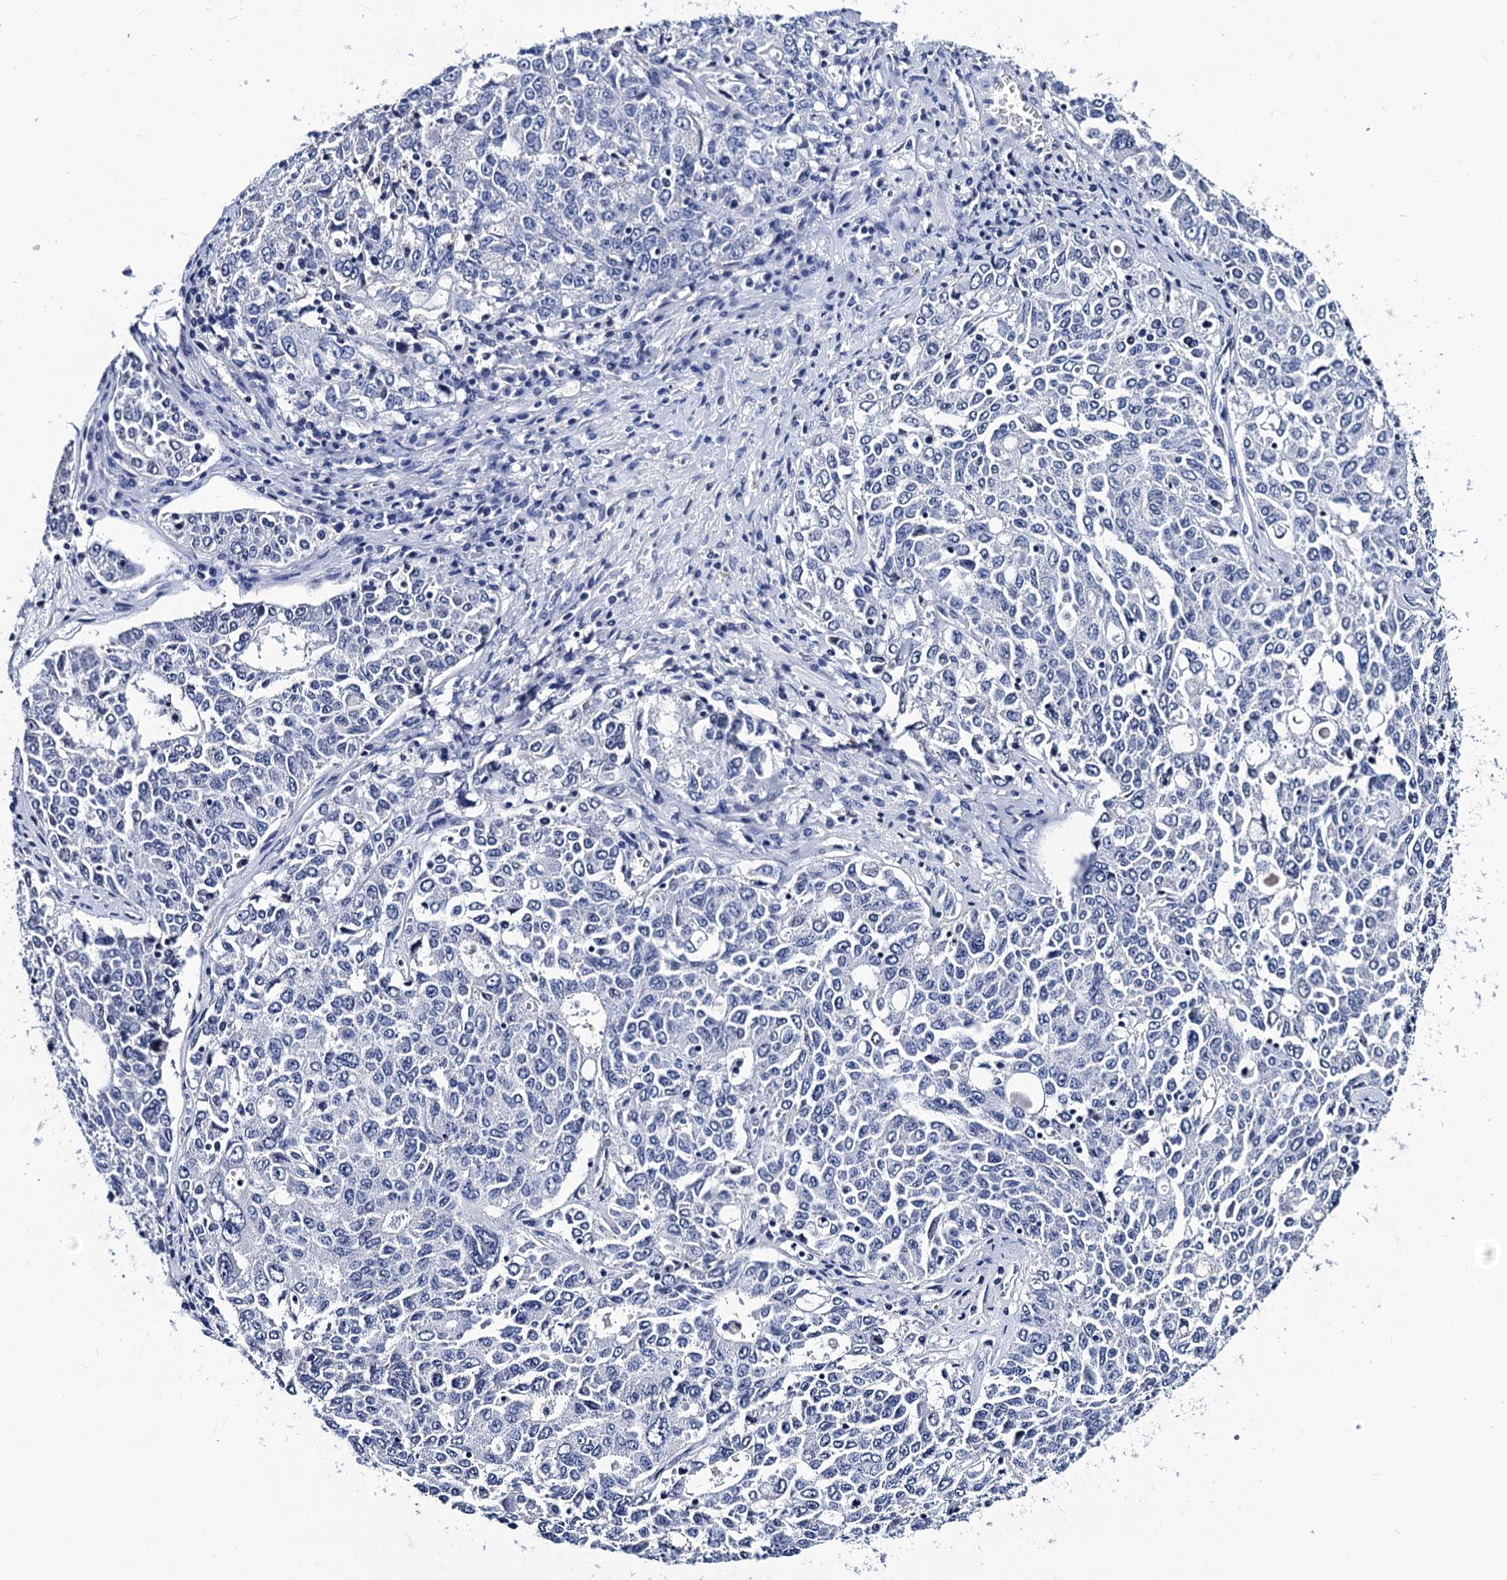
{"staining": {"intensity": "negative", "quantity": "none", "location": "none"}, "tissue": "ovarian cancer", "cell_type": "Tumor cells", "image_type": "cancer", "snomed": [{"axis": "morphology", "description": "Carcinoma, endometroid"}, {"axis": "topography", "description": "Ovary"}], "caption": "This is an immunohistochemistry histopathology image of human ovarian cancer. There is no expression in tumor cells.", "gene": "LRRC30", "patient": {"sex": "female", "age": 62}}